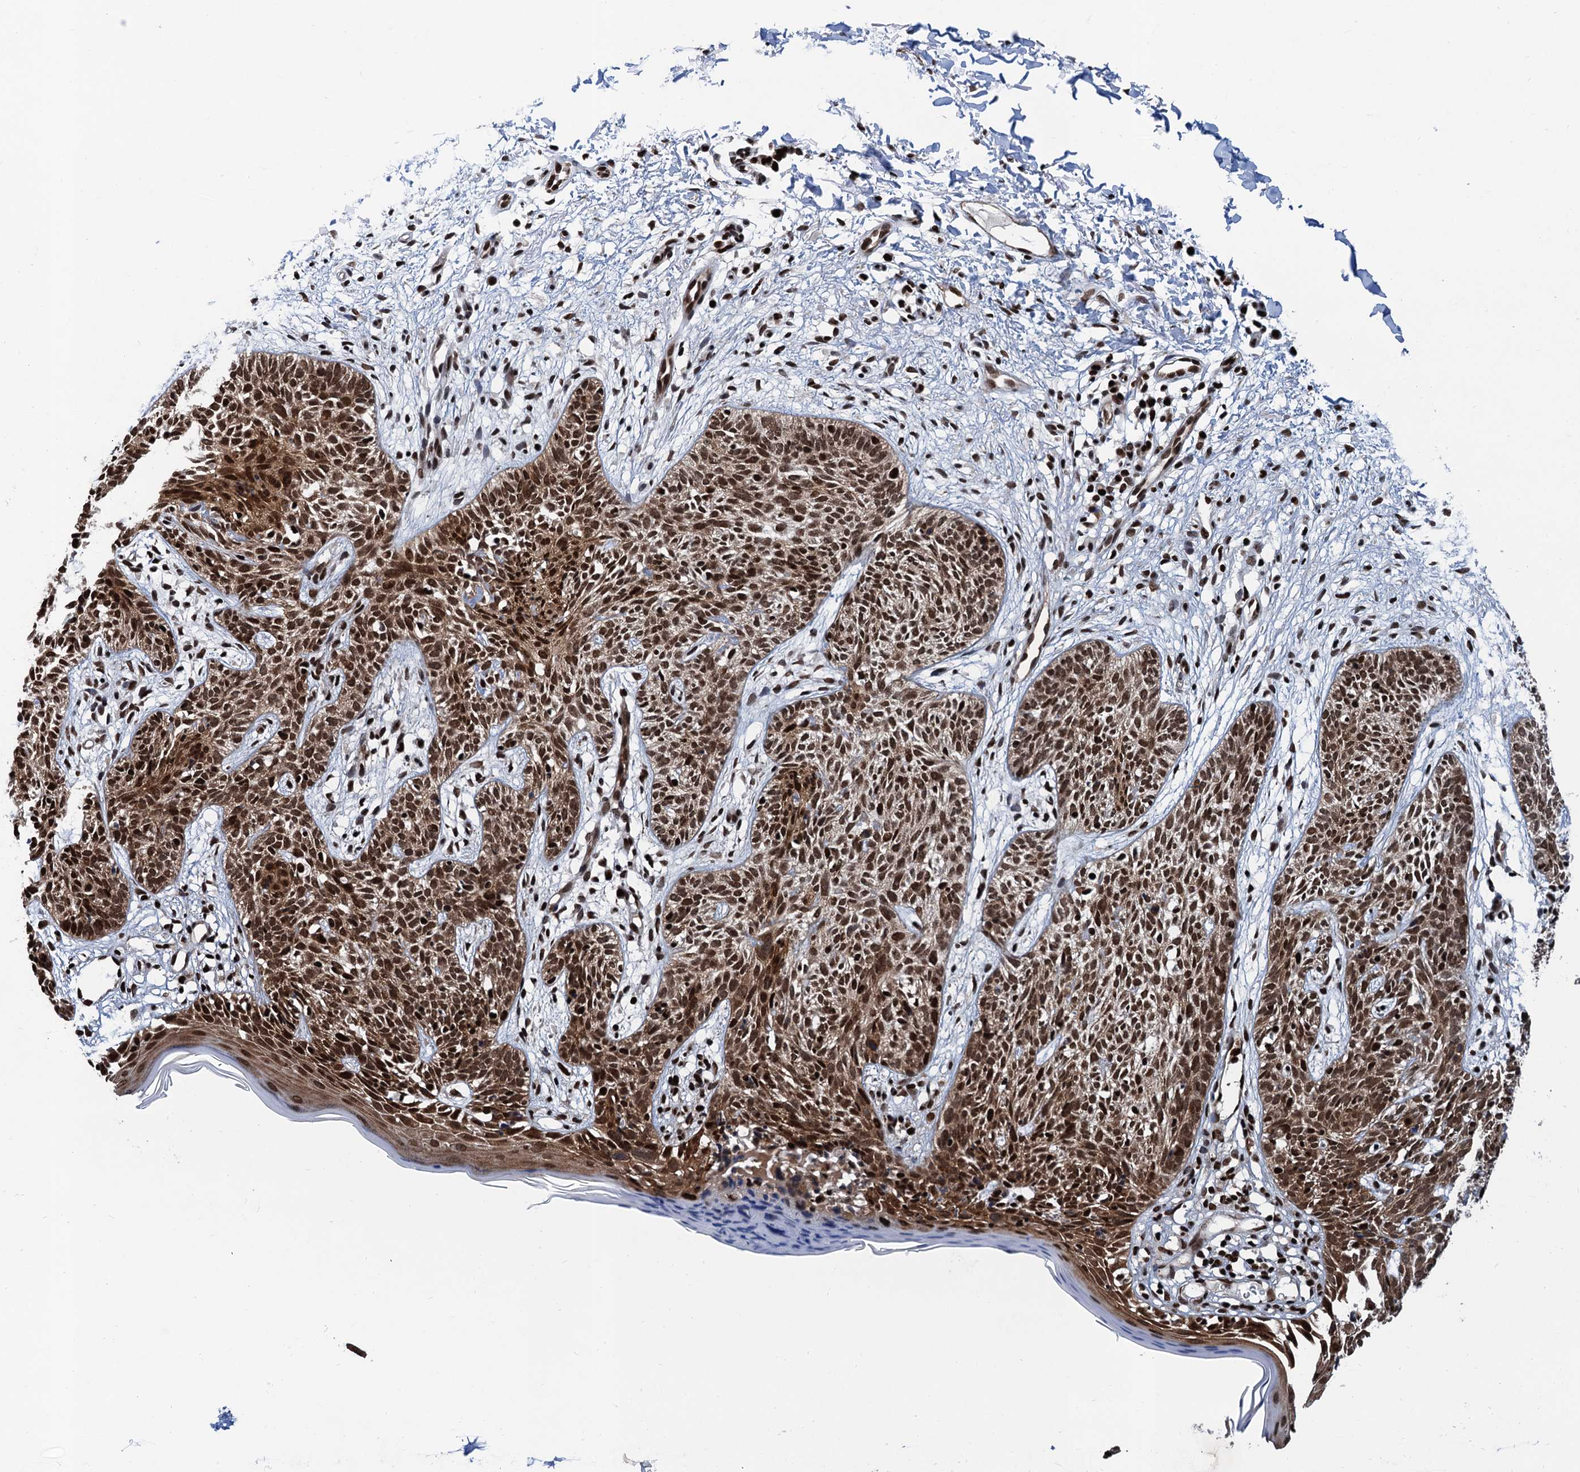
{"staining": {"intensity": "moderate", "quantity": ">75%", "location": "cytoplasmic/membranous,nuclear"}, "tissue": "skin cancer", "cell_type": "Tumor cells", "image_type": "cancer", "snomed": [{"axis": "morphology", "description": "Basal cell carcinoma"}, {"axis": "topography", "description": "Skin"}], "caption": "This micrograph reveals immunohistochemistry staining of skin cancer, with medium moderate cytoplasmic/membranous and nuclear staining in about >75% of tumor cells.", "gene": "PPP4R1", "patient": {"sex": "female", "age": 66}}